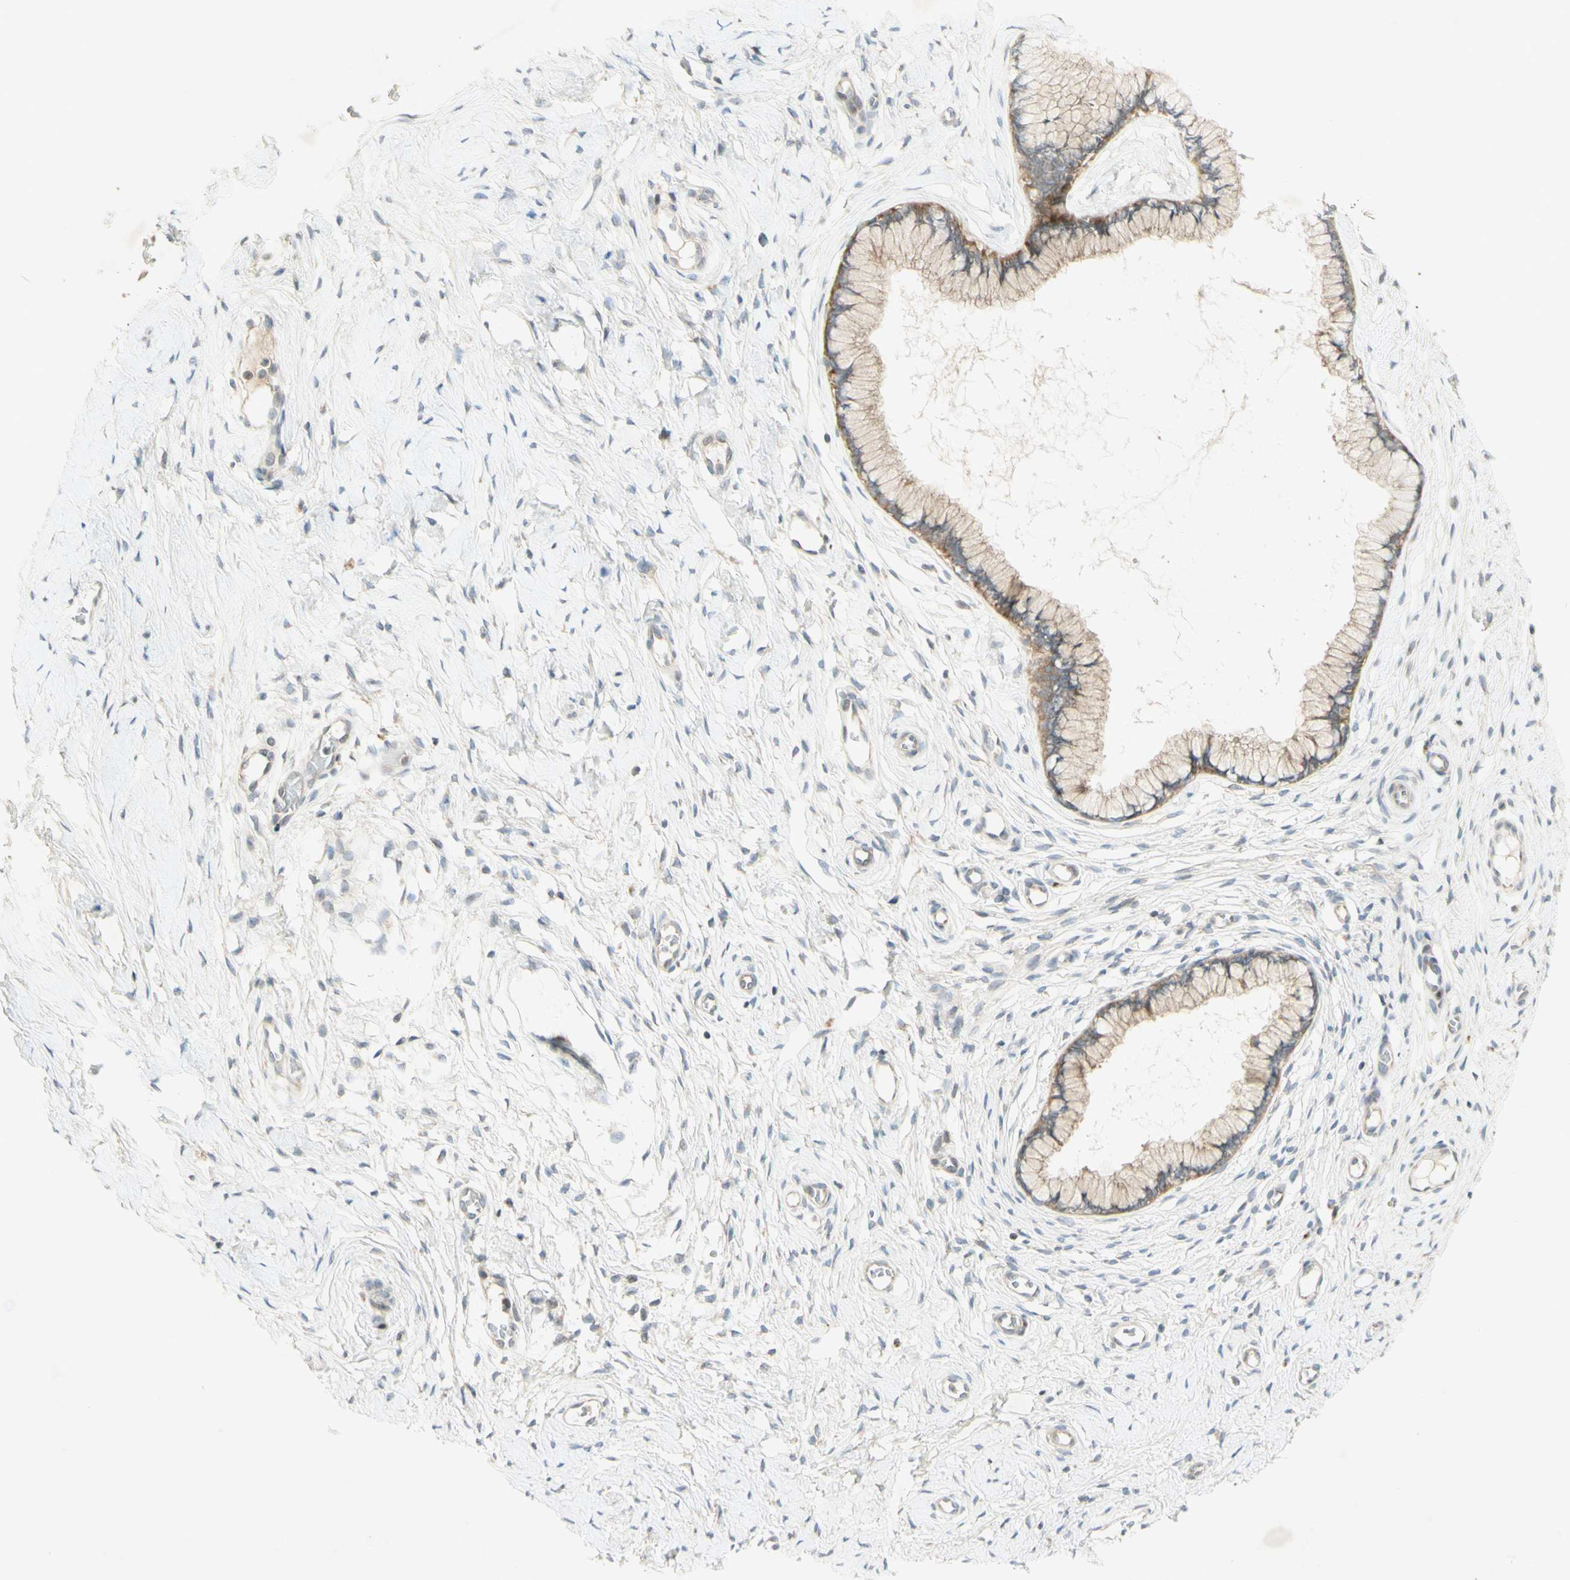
{"staining": {"intensity": "moderate", "quantity": "25%-75%", "location": "cytoplasmic/membranous"}, "tissue": "cervix", "cell_type": "Glandular cells", "image_type": "normal", "snomed": [{"axis": "morphology", "description": "Normal tissue, NOS"}, {"axis": "topography", "description": "Cervix"}], "caption": "A high-resolution image shows immunohistochemistry staining of normal cervix, which shows moderate cytoplasmic/membranous positivity in approximately 25%-75% of glandular cells. Immunohistochemistry stains the protein of interest in brown and the nuclei are stained blue.", "gene": "ETF1", "patient": {"sex": "female", "age": 65}}